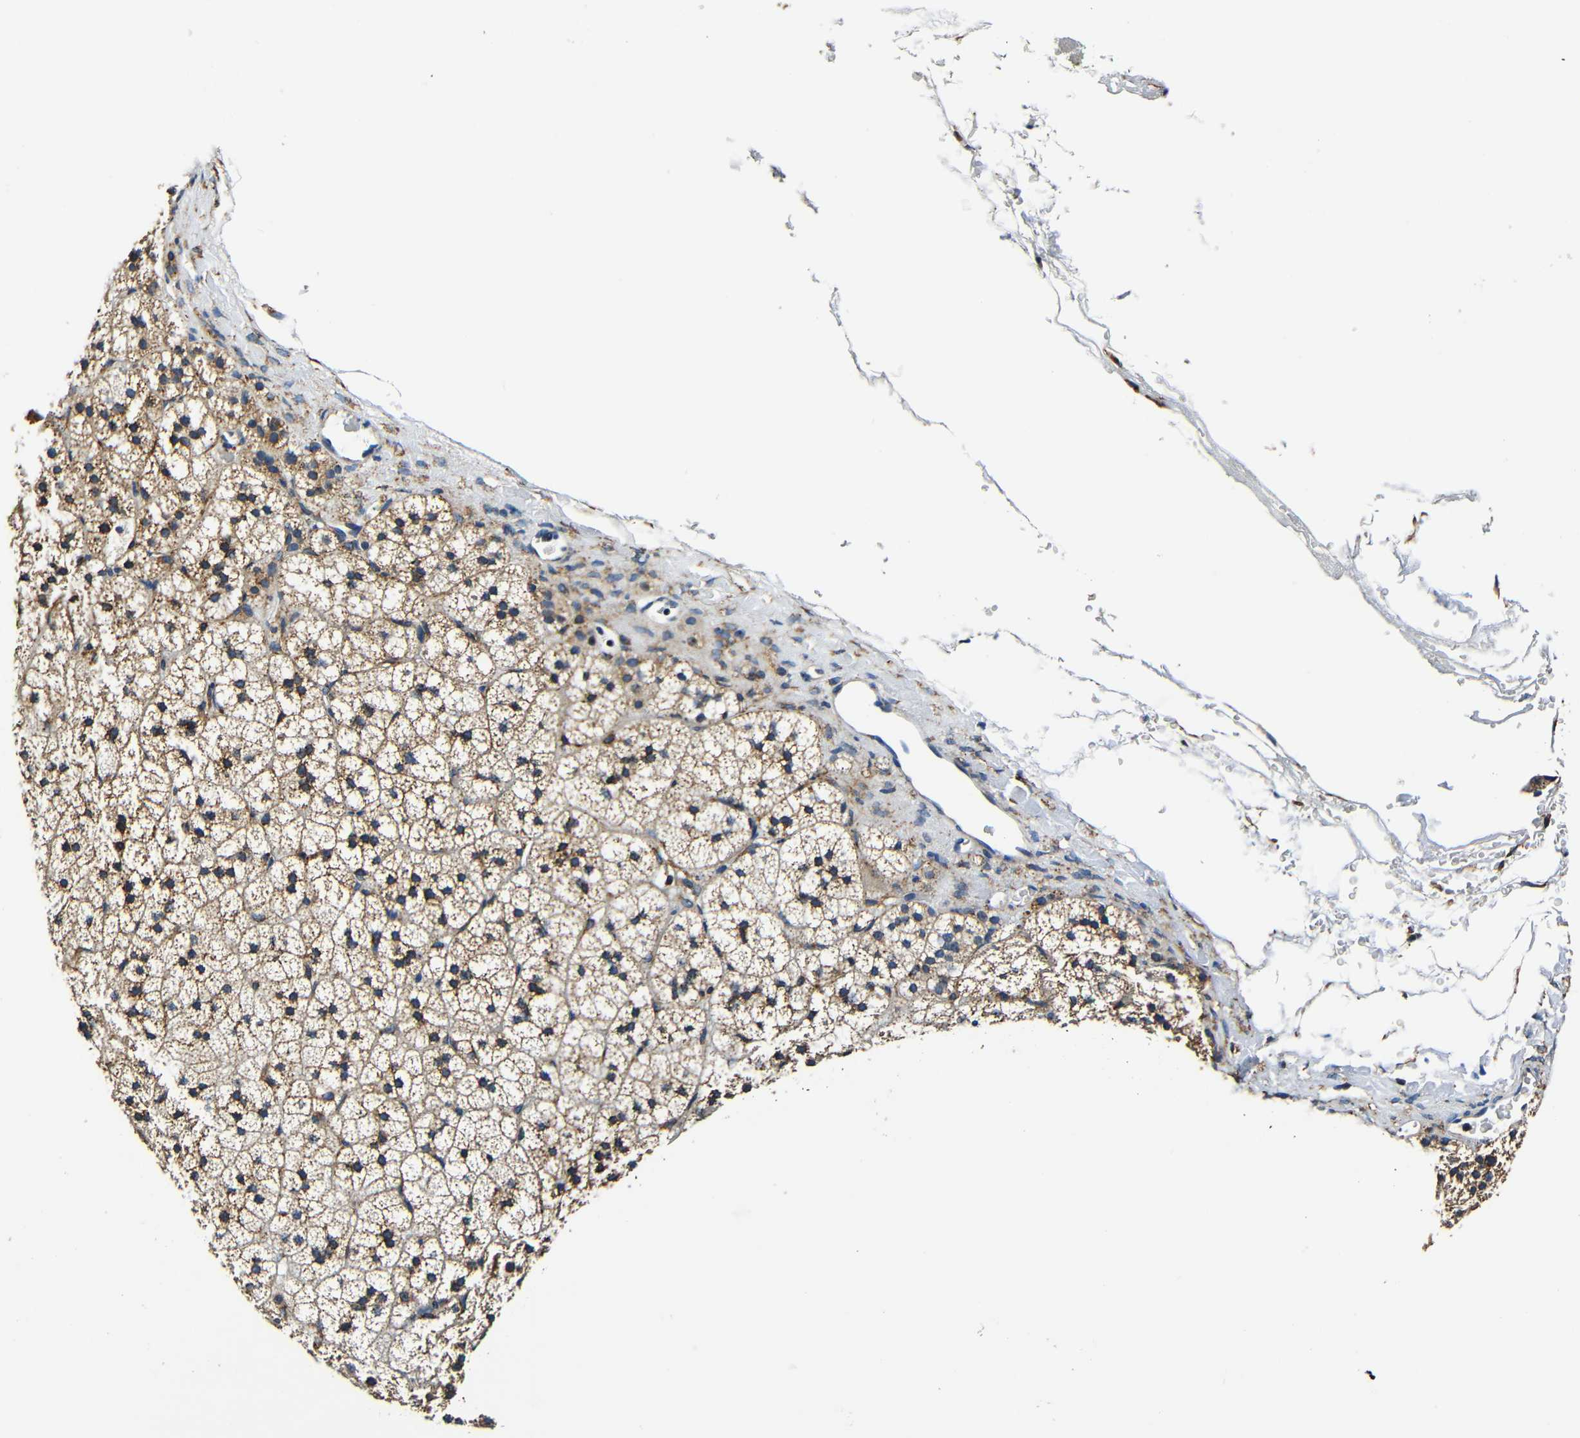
{"staining": {"intensity": "moderate", "quantity": "25%-75%", "location": "cytoplasmic/membranous"}, "tissue": "adrenal gland", "cell_type": "Glandular cells", "image_type": "normal", "snomed": [{"axis": "morphology", "description": "Normal tissue, NOS"}, {"axis": "topography", "description": "Adrenal gland"}], "caption": "Unremarkable adrenal gland demonstrates moderate cytoplasmic/membranous positivity in about 25%-75% of glandular cells.", "gene": "RRBP1", "patient": {"sex": "male", "age": 35}}